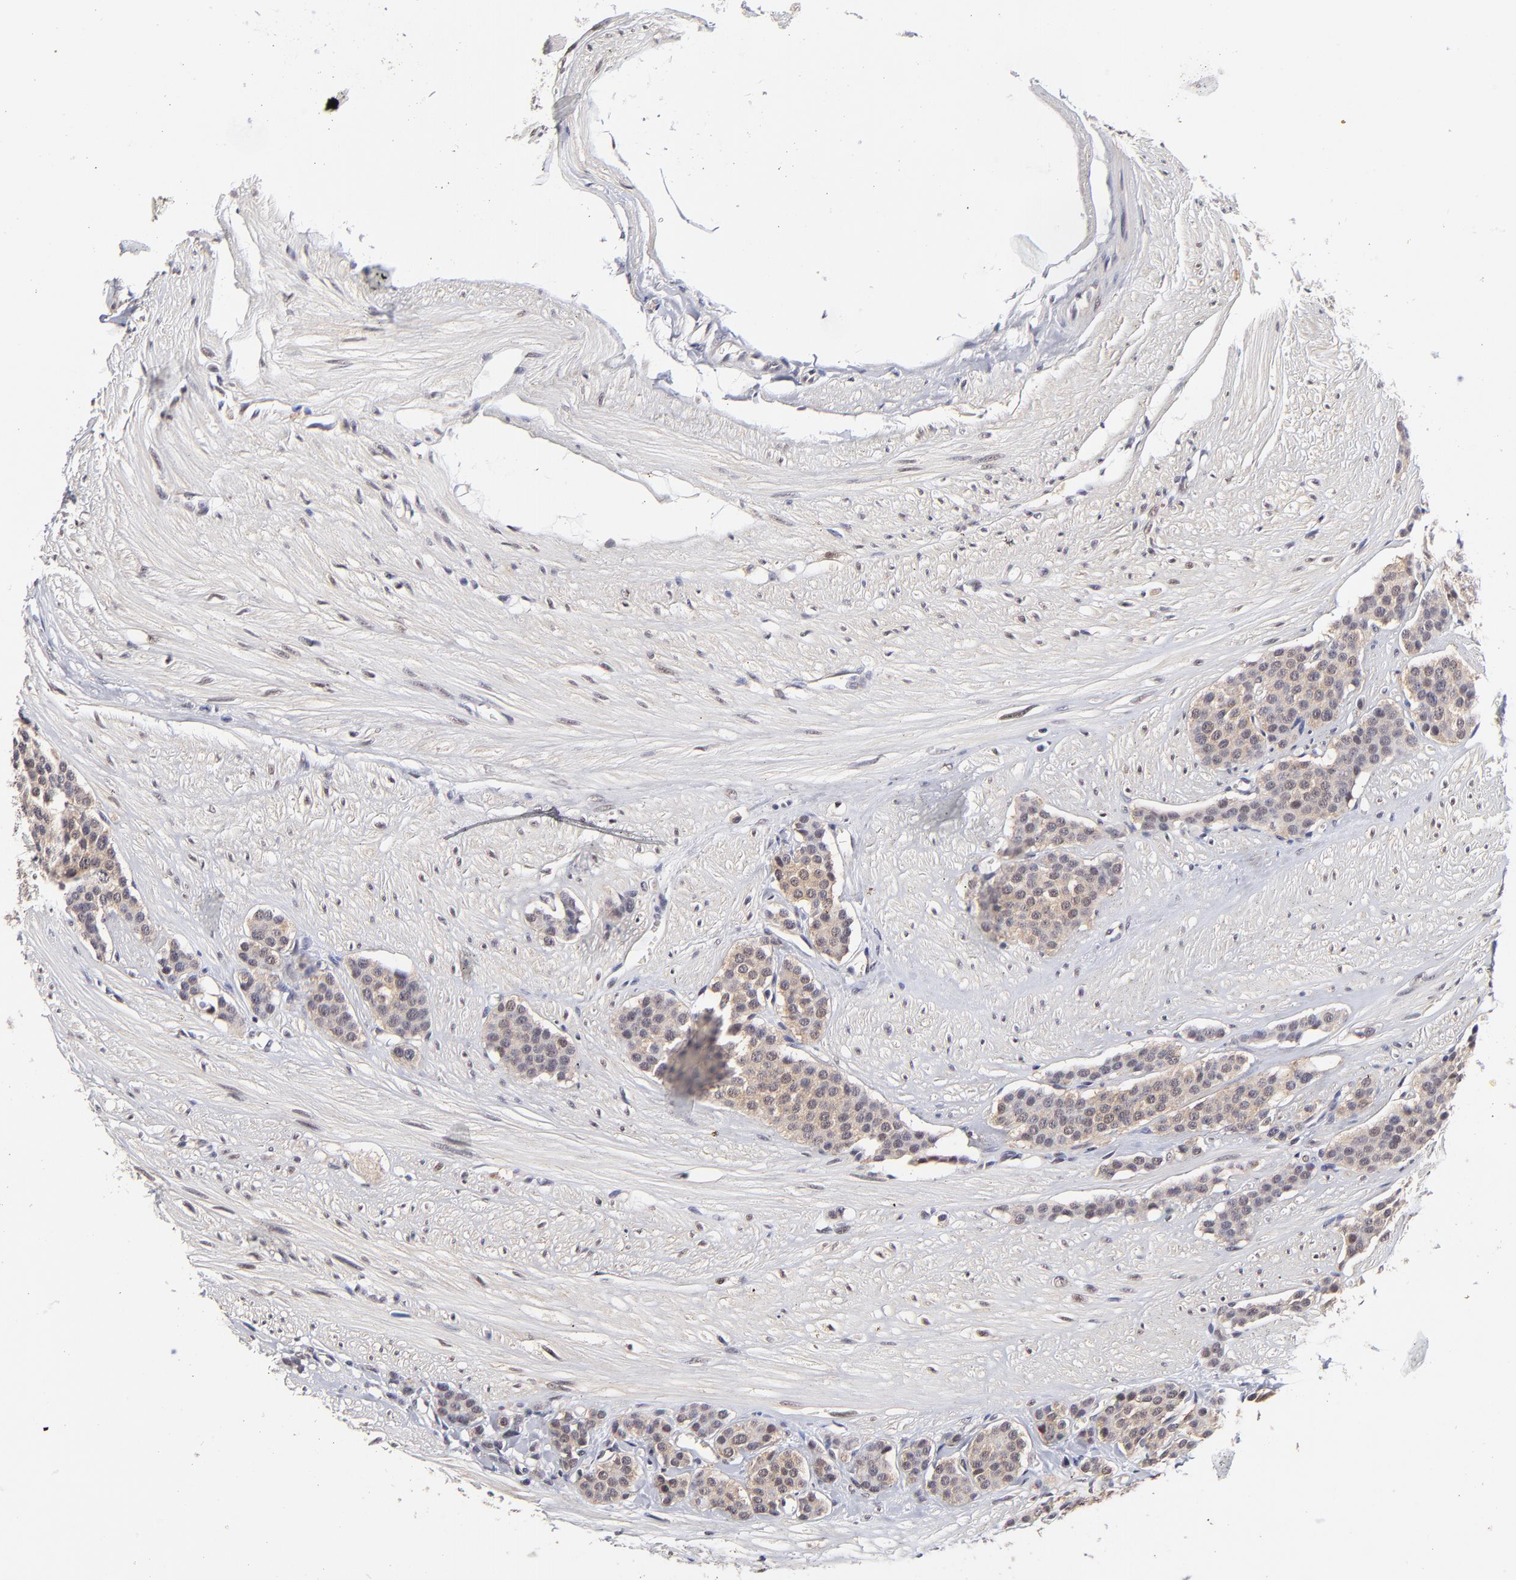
{"staining": {"intensity": "weak", "quantity": ">75%", "location": "cytoplasmic/membranous"}, "tissue": "carcinoid", "cell_type": "Tumor cells", "image_type": "cancer", "snomed": [{"axis": "morphology", "description": "Carcinoid, malignant, NOS"}, {"axis": "topography", "description": "Small intestine"}], "caption": "The image reveals staining of malignant carcinoid, revealing weak cytoplasmic/membranous protein positivity (brown color) within tumor cells.", "gene": "PSMC4", "patient": {"sex": "male", "age": 60}}